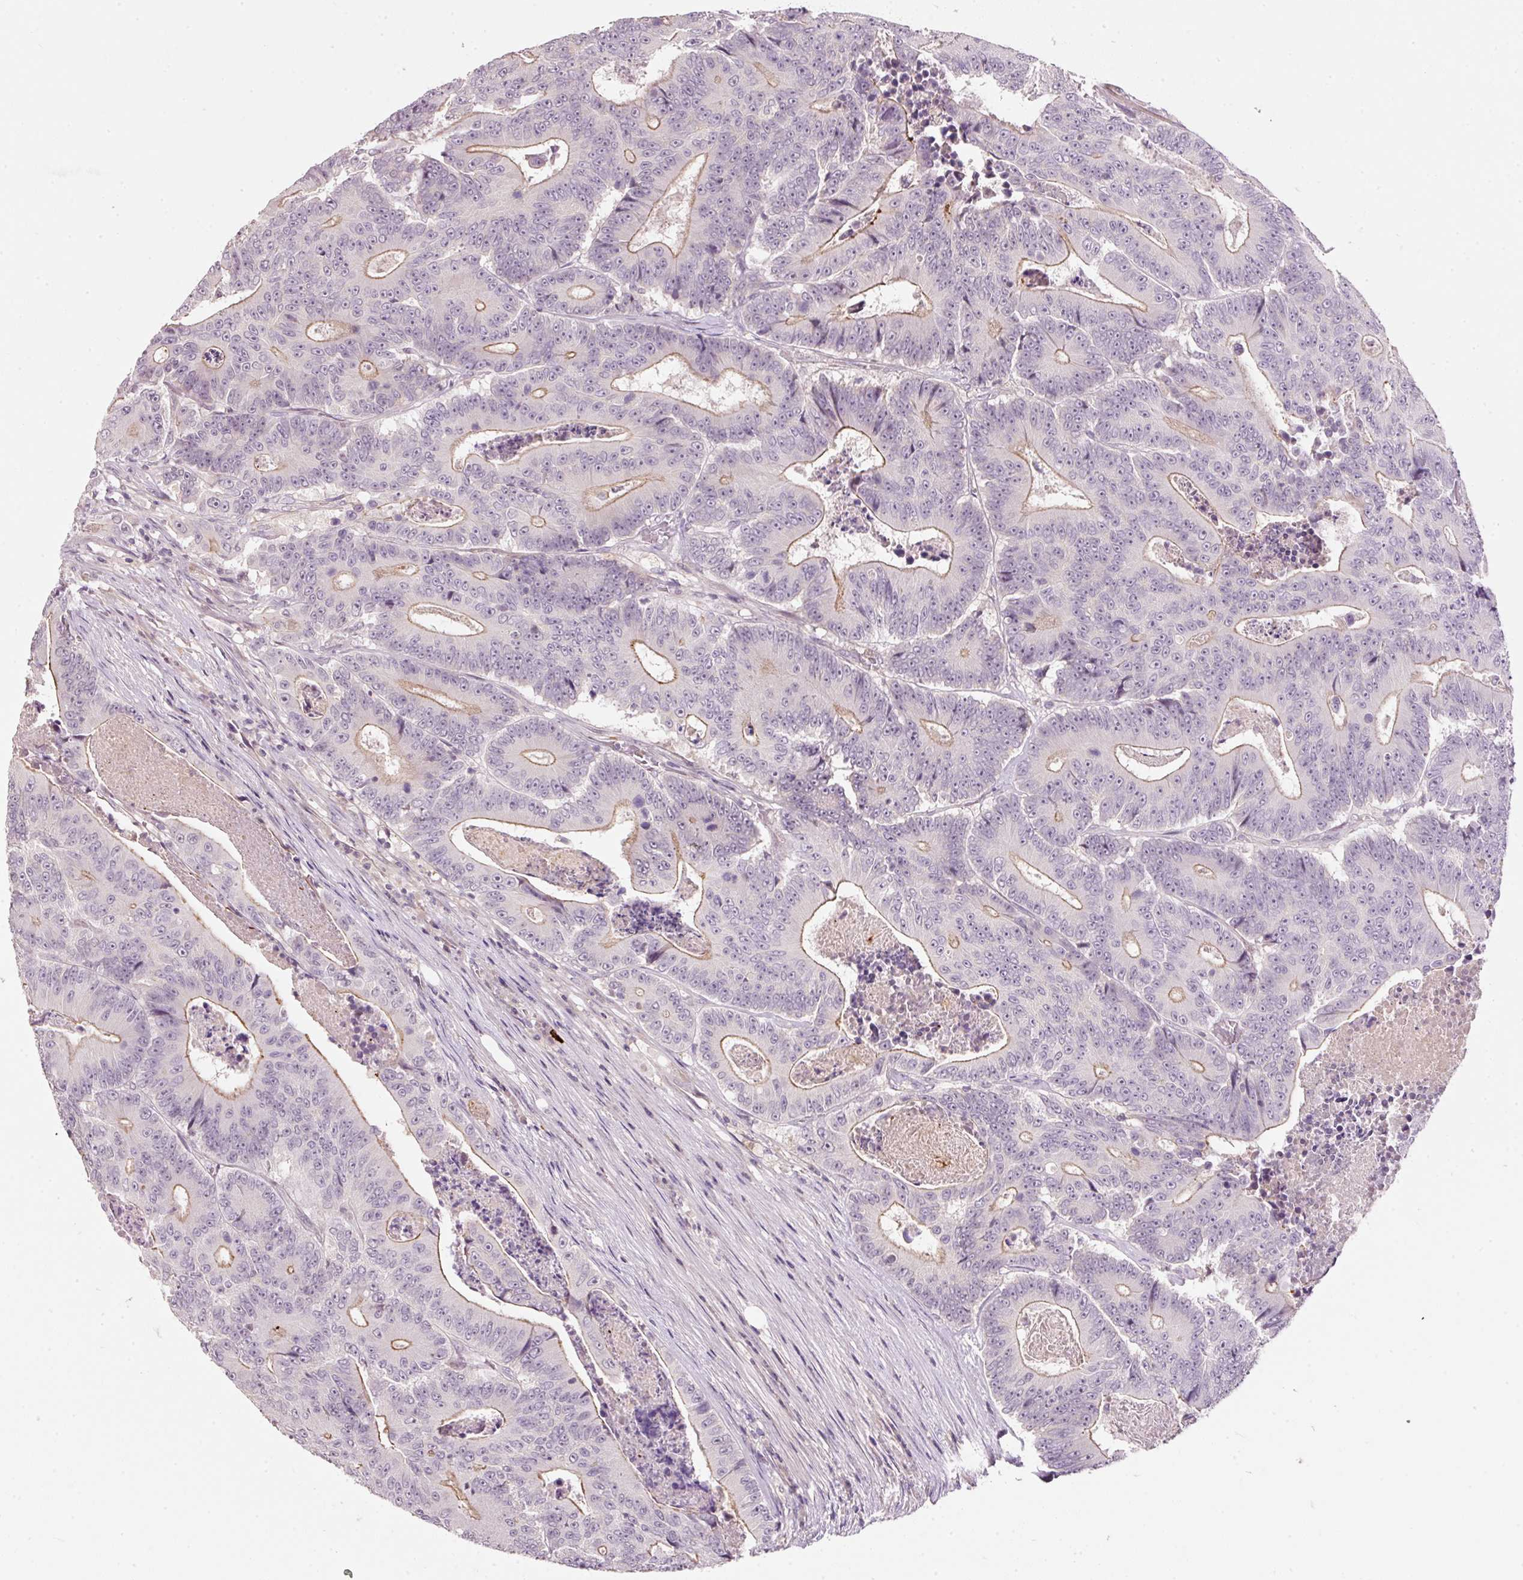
{"staining": {"intensity": "moderate", "quantity": "25%-75%", "location": "cytoplasmic/membranous"}, "tissue": "colorectal cancer", "cell_type": "Tumor cells", "image_type": "cancer", "snomed": [{"axis": "morphology", "description": "Adenocarcinoma, NOS"}, {"axis": "topography", "description": "Colon"}], "caption": "Tumor cells show moderate cytoplasmic/membranous staining in approximately 25%-75% of cells in adenocarcinoma (colorectal).", "gene": "TIRAP", "patient": {"sex": "male", "age": 83}}